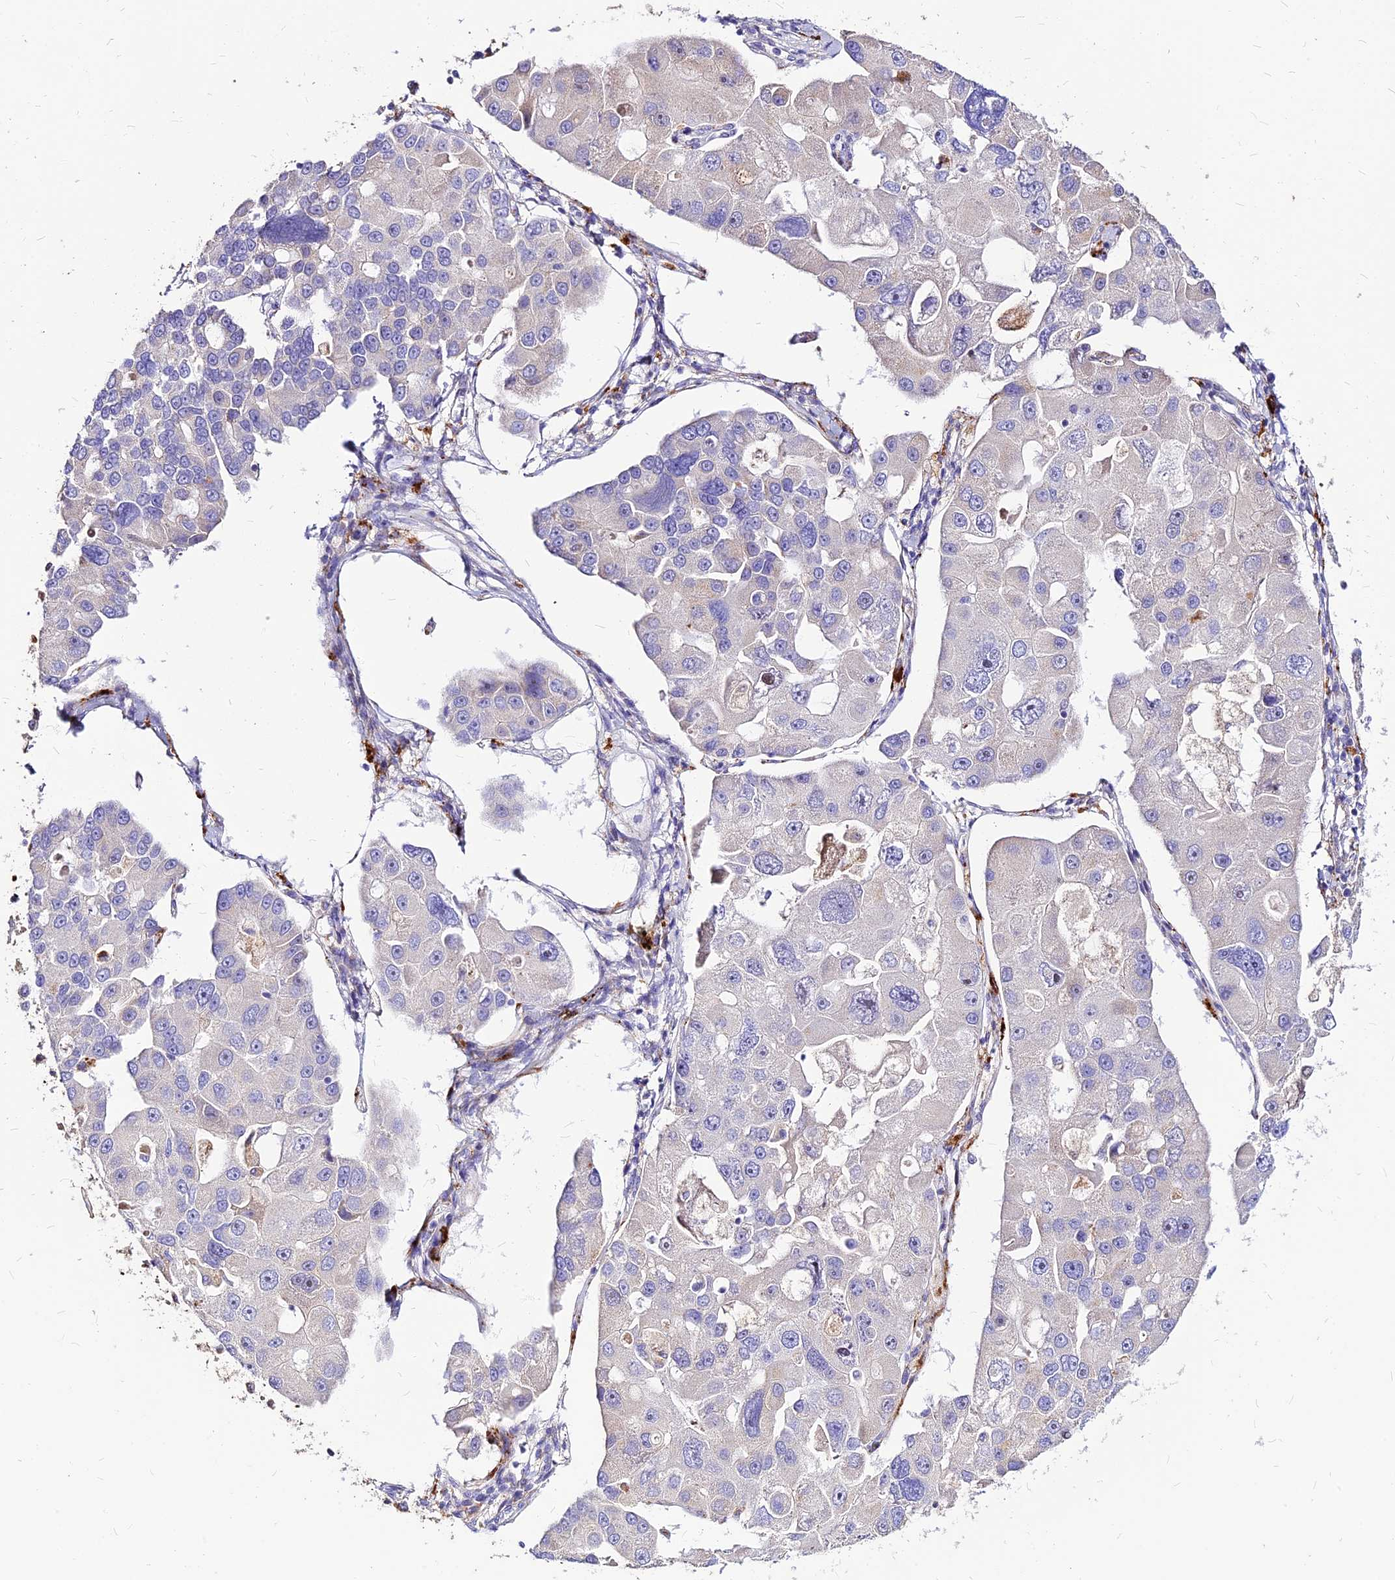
{"staining": {"intensity": "negative", "quantity": "none", "location": "none"}, "tissue": "lung cancer", "cell_type": "Tumor cells", "image_type": "cancer", "snomed": [{"axis": "morphology", "description": "Adenocarcinoma, NOS"}, {"axis": "topography", "description": "Lung"}], "caption": "Tumor cells are negative for brown protein staining in lung adenocarcinoma.", "gene": "RIMOC1", "patient": {"sex": "female", "age": 54}}